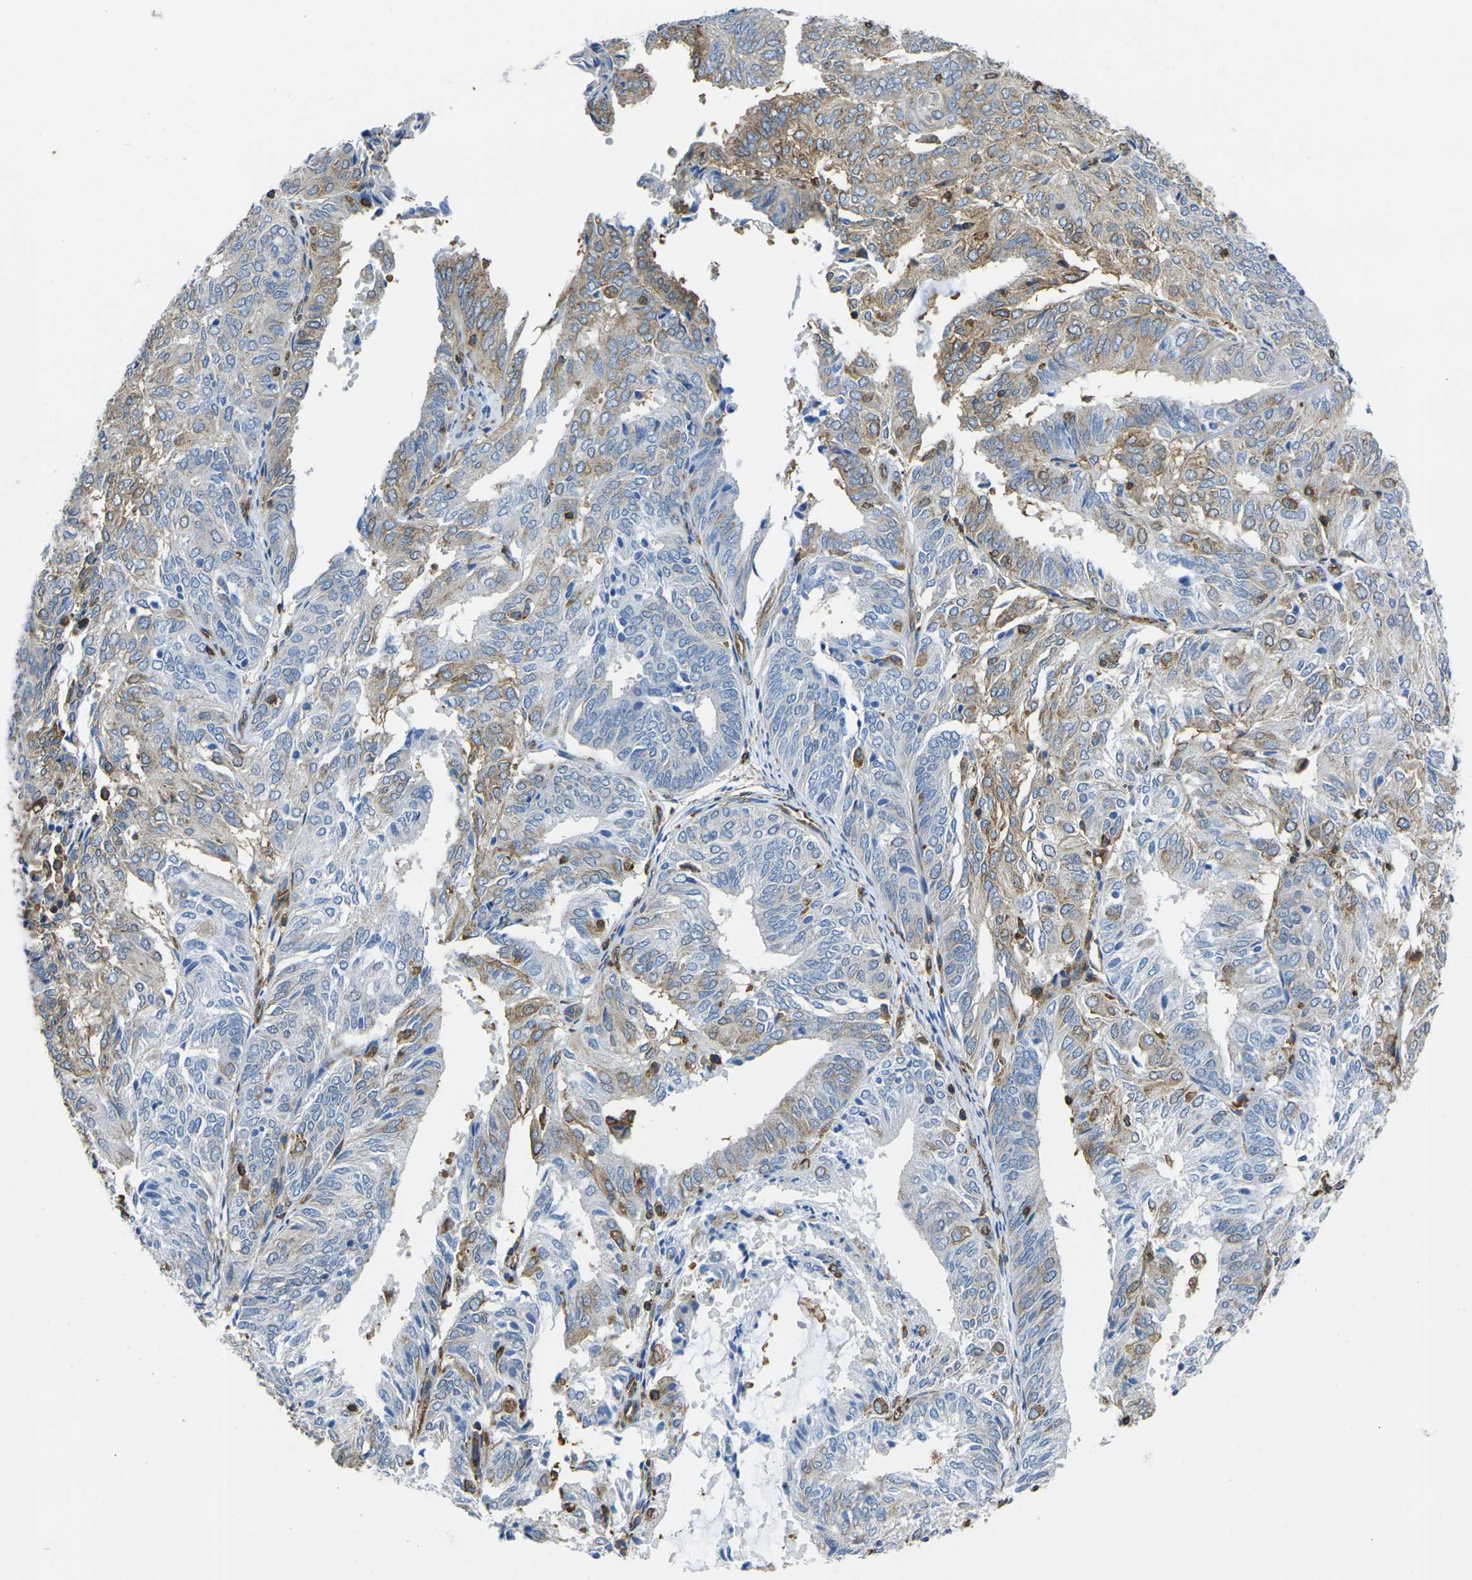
{"staining": {"intensity": "moderate", "quantity": "25%-75%", "location": "cytoplasmic/membranous"}, "tissue": "endometrial cancer", "cell_type": "Tumor cells", "image_type": "cancer", "snomed": [{"axis": "morphology", "description": "Adenocarcinoma, NOS"}, {"axis": "topography", "description": "Uterus"}], "caption": "Endometrial cancer tissue reveals moderate cytoplasmic/membranous expression in about 25%-75% of tumor cells", "gene": "FAM110D", "patient": {"sex": "female", "age": 60}}